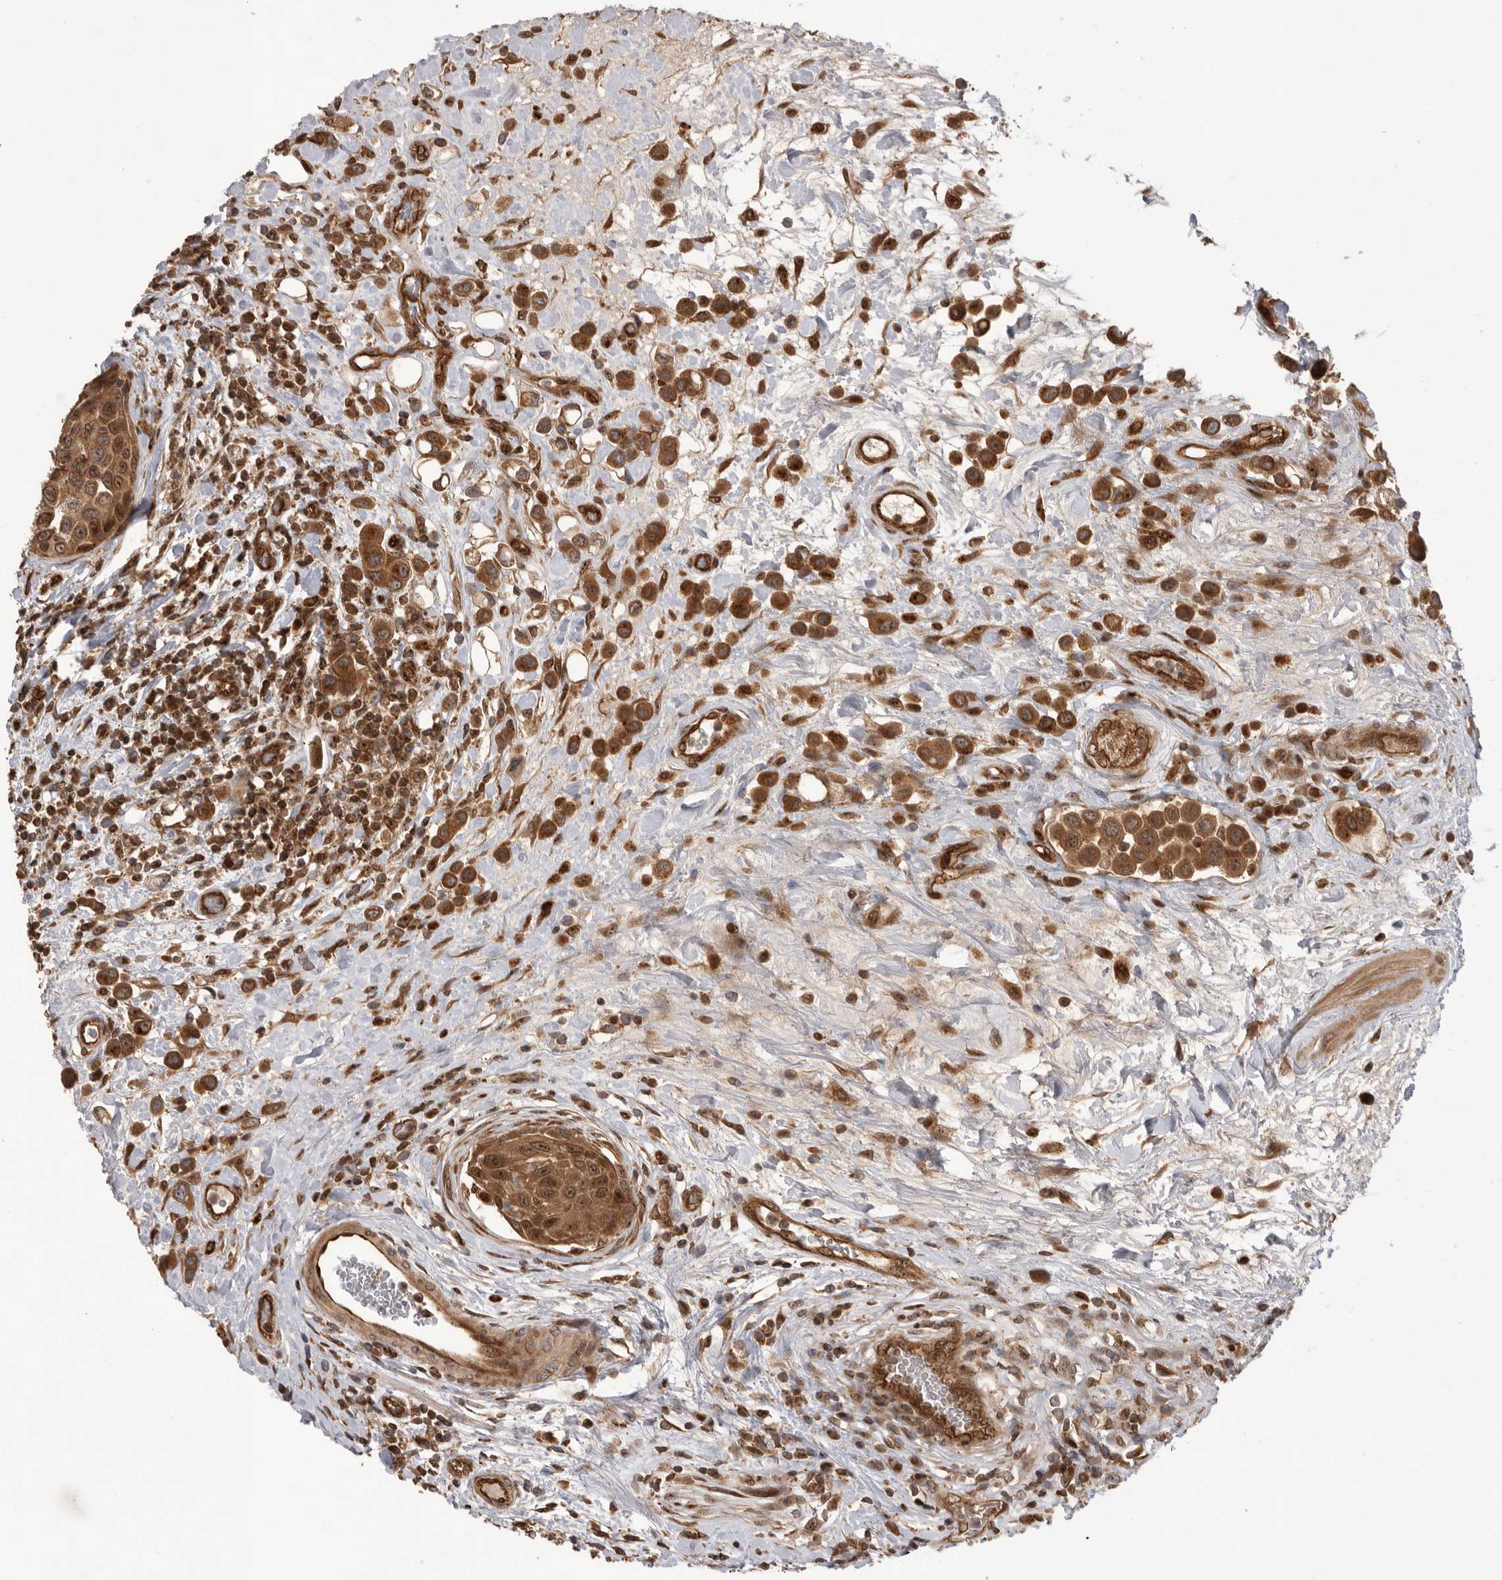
{"staining": {"intensity": "moderate", "quantity": ">75%", "location": "cytoplasmic/membranous,nuclear"}, "tissue": "urothelial cancer", "cell_type": "Tumor cells", "image_type": "cancer", "snomed": [{"axis": "morphology", "description": "Urothelial carcinoma, High grade"}, {"axis": "topography", "description": "Urinary bladder"}], "caption": "High-grade urothelial carcinoma stained with a protein marker shows moderate staining in tumor cells.", "gene": "DHDDS", "patient": {"sex": "male", "age": 50}}